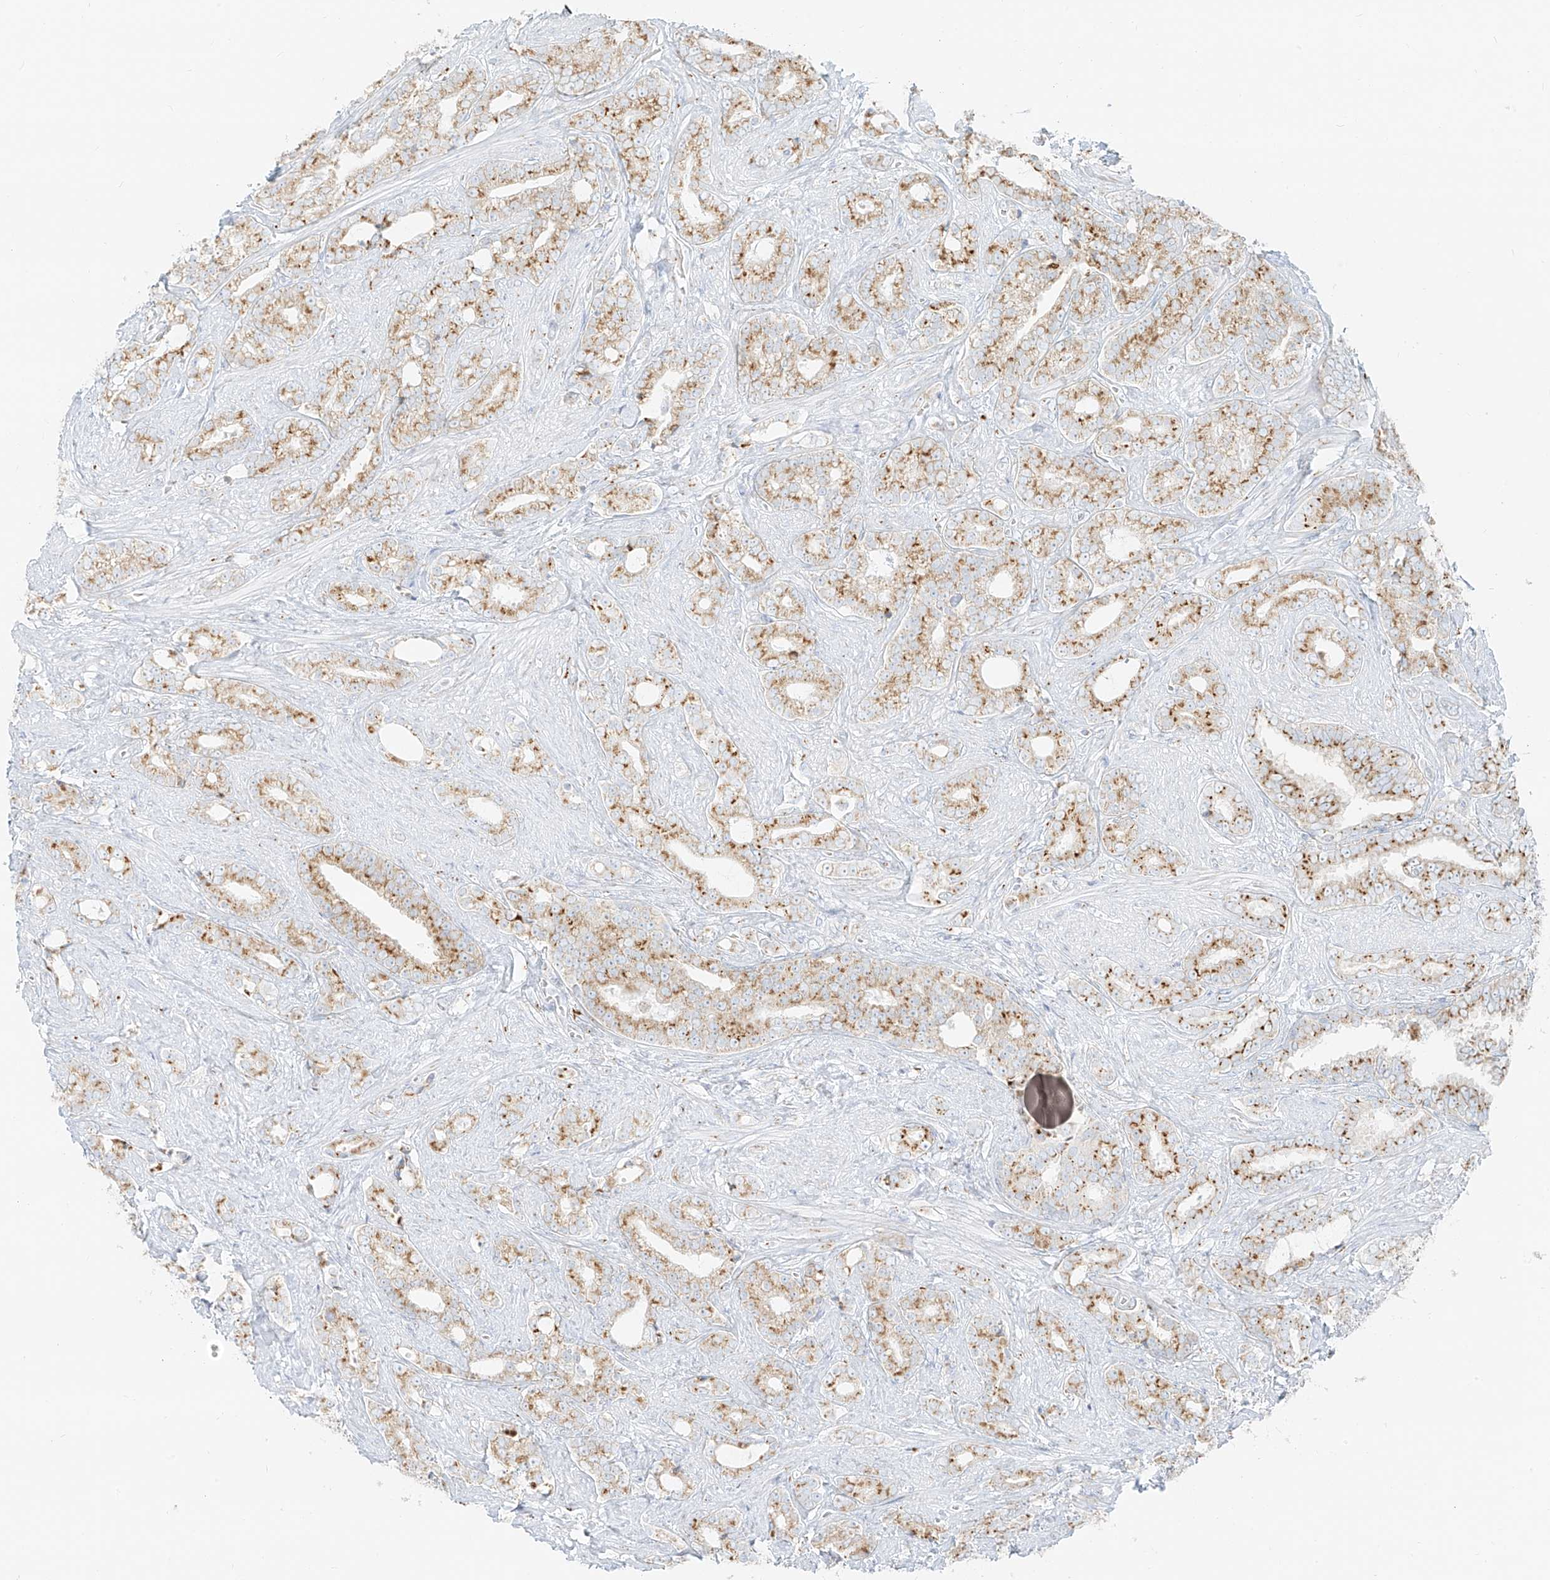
{"staining": {"intensity": "moderate", "quantity": ">75%", "location": "cytoplasmic/membranous"}, "tissue": "prostate cancer", "cell_type": "Tumor cells", "image_type": "cancer", "snomed": [{"axis": "morphology", "description": "Adenocarcinoma, High grade"}, {"axis": "topography", "description": "Prostate and seminal vesicle, NOS"}], "caption": "A brown stain shows moderate cytoplasmic/membranous positivity of a protein in adenocarcinoma (high-grade) (prostate) tumor cells. Using DAB (brown) and hematoxylin (blue) stains, captured at high magnification using brightfield microscopy.", "gene": "TMEM87B", "patient": {"sex": "male", "age": 67}}